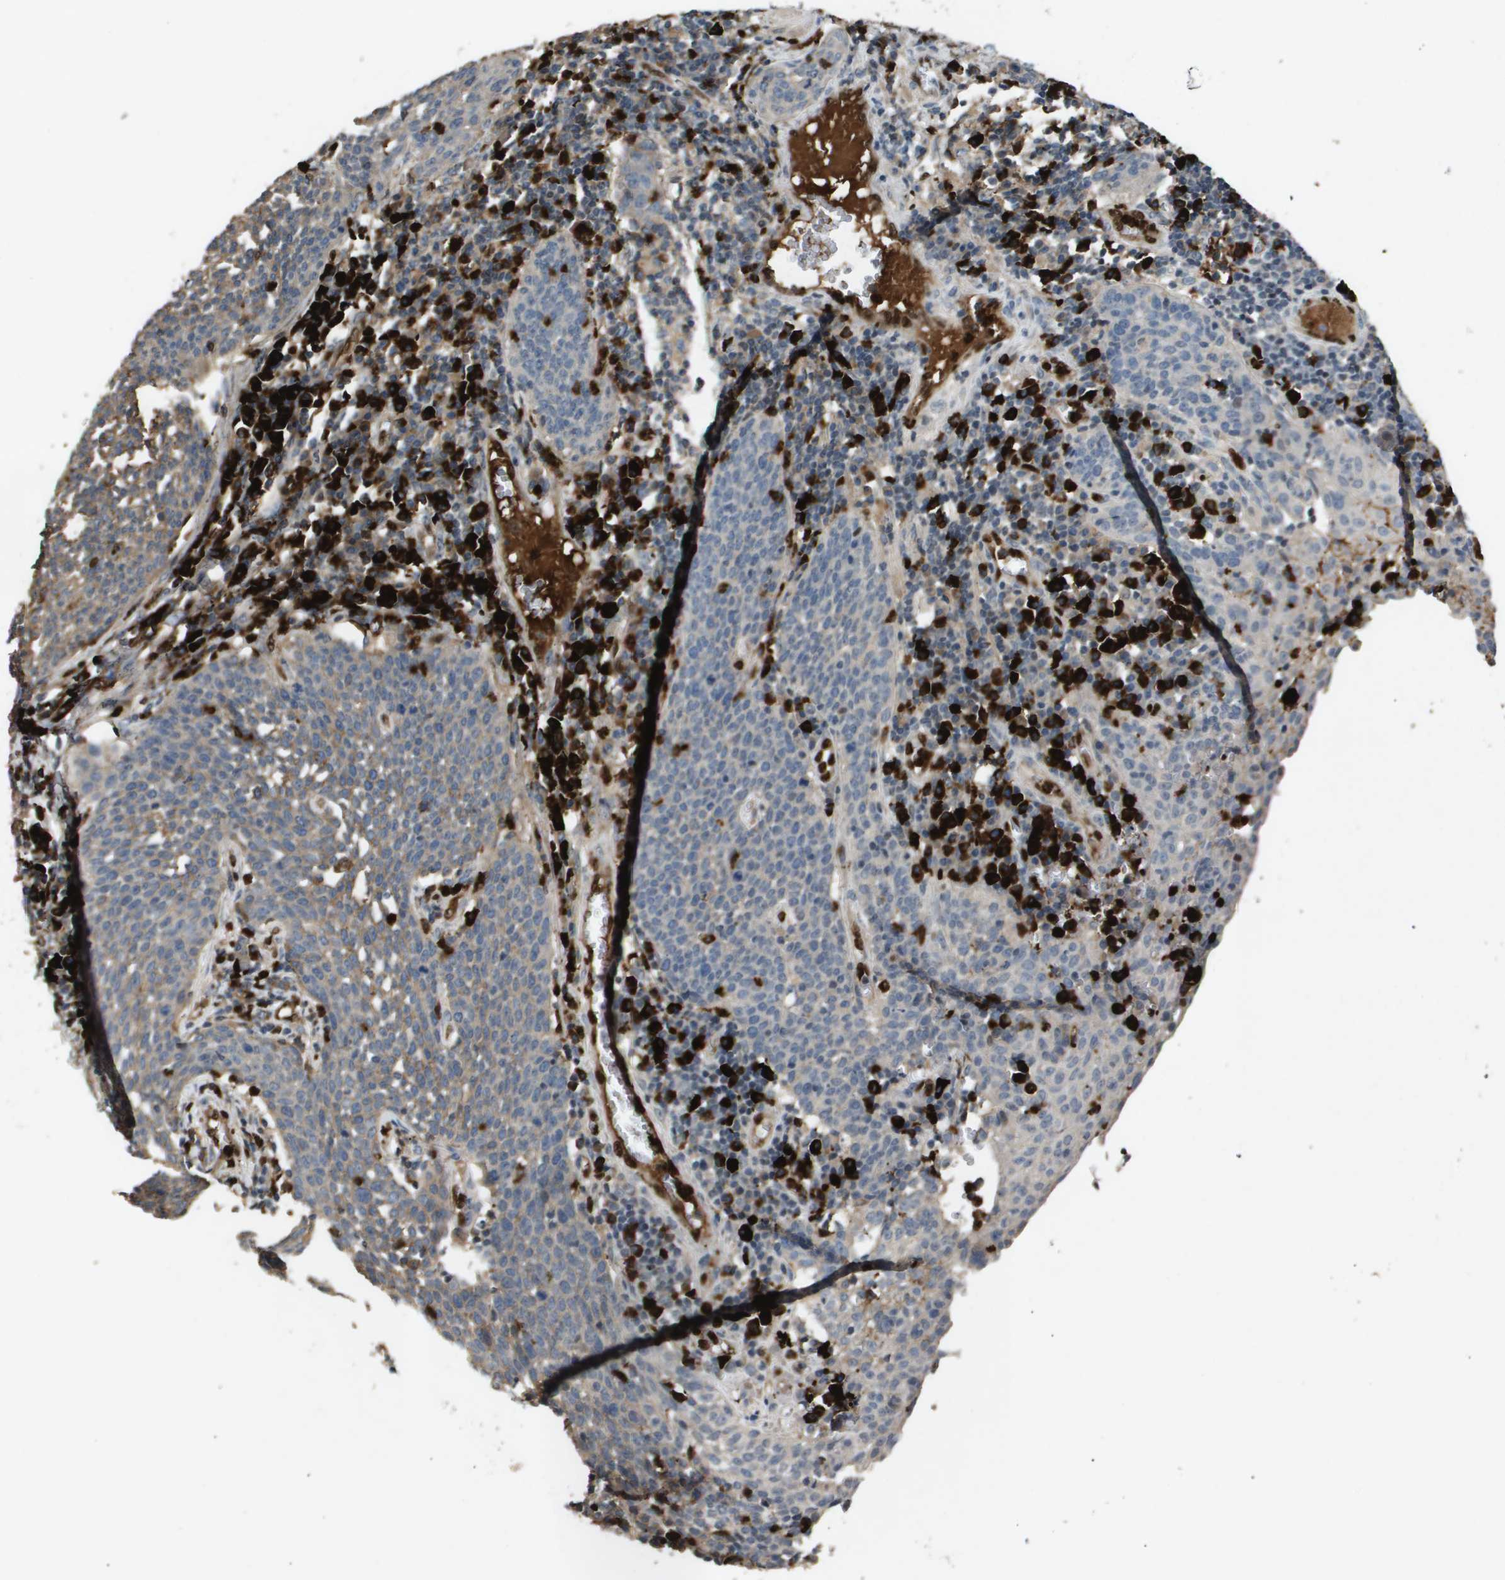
{"staining": {"intensity": "weak", "quantity": "<25%", "location": "cytoplasmic/membranous"}, "tissue": "cervical cancer", "cell_type": "Tumor cells", "image_type": "cancer", "snomed": [{"axis": "morphology", "description": "Squamous cell carcinoma, NOS"}, {"axis": "topography", "description": "Cervix"}], "caption": "Protein analysis of cervical cancer (squamous cell carcinoma) reveals no significant staining in tumor cells.", "gene": "ERG", "patient": {"sex": "female", "age": 34}}